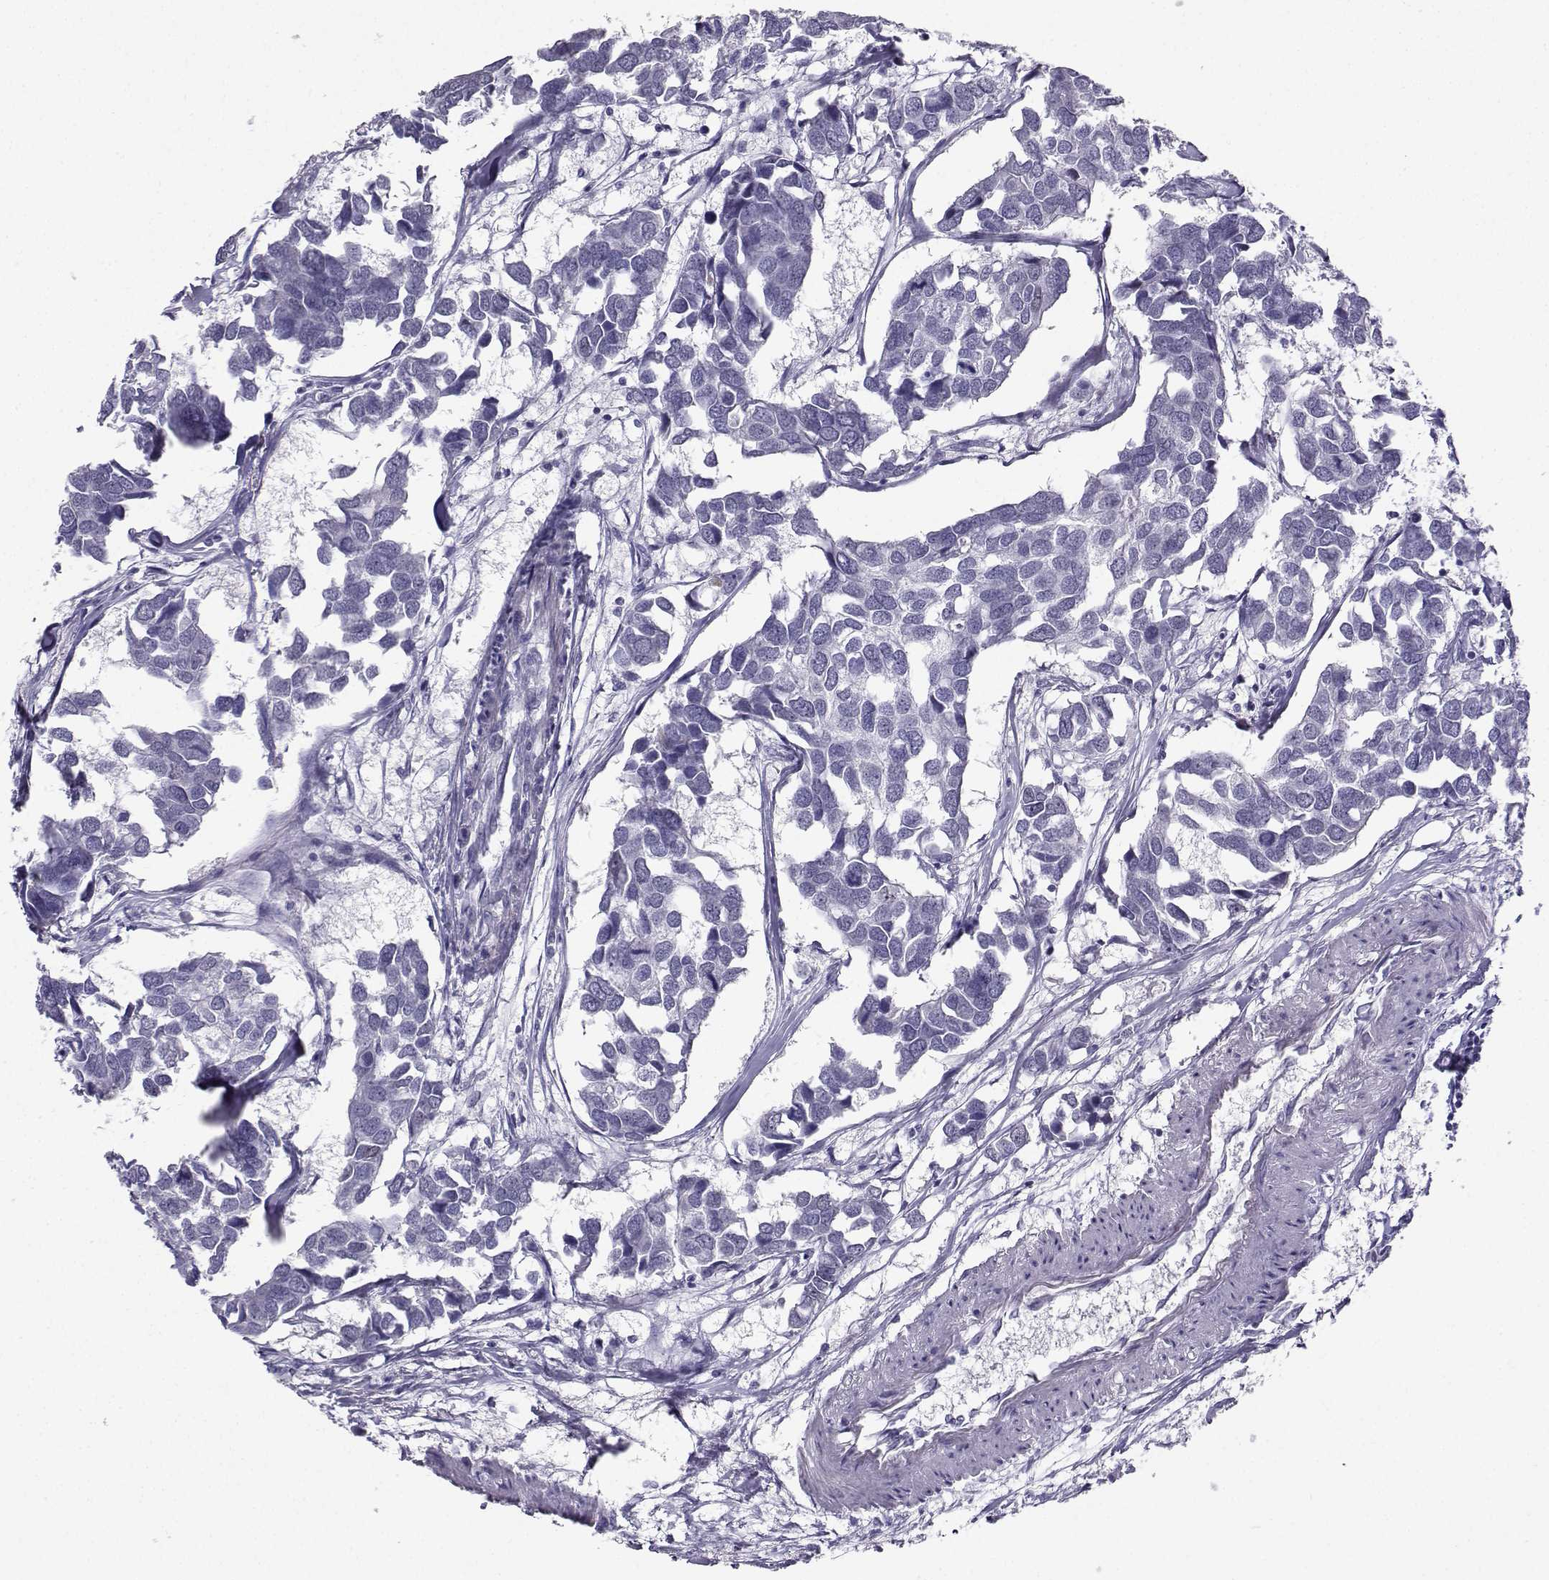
{"staining": {"intensity": "negative", "quantity": "none", "location": "none"}, "tissue": "breast cancer", "cell_type": "Tumor cells", "image_type": "cancer", "snomed": [{"axis": "morphology", "description": "Duct carcinoma"}, {"axis": "topography", "description": "Breast"}], "caption": "A high-resolution histopathology image shows IHC staining of breast invasive ductal carcinoma, which demonstrates no significant expression in tumor cells.", "gene": "TEDC2", "patient": {"sex": "female", "age": 83}}